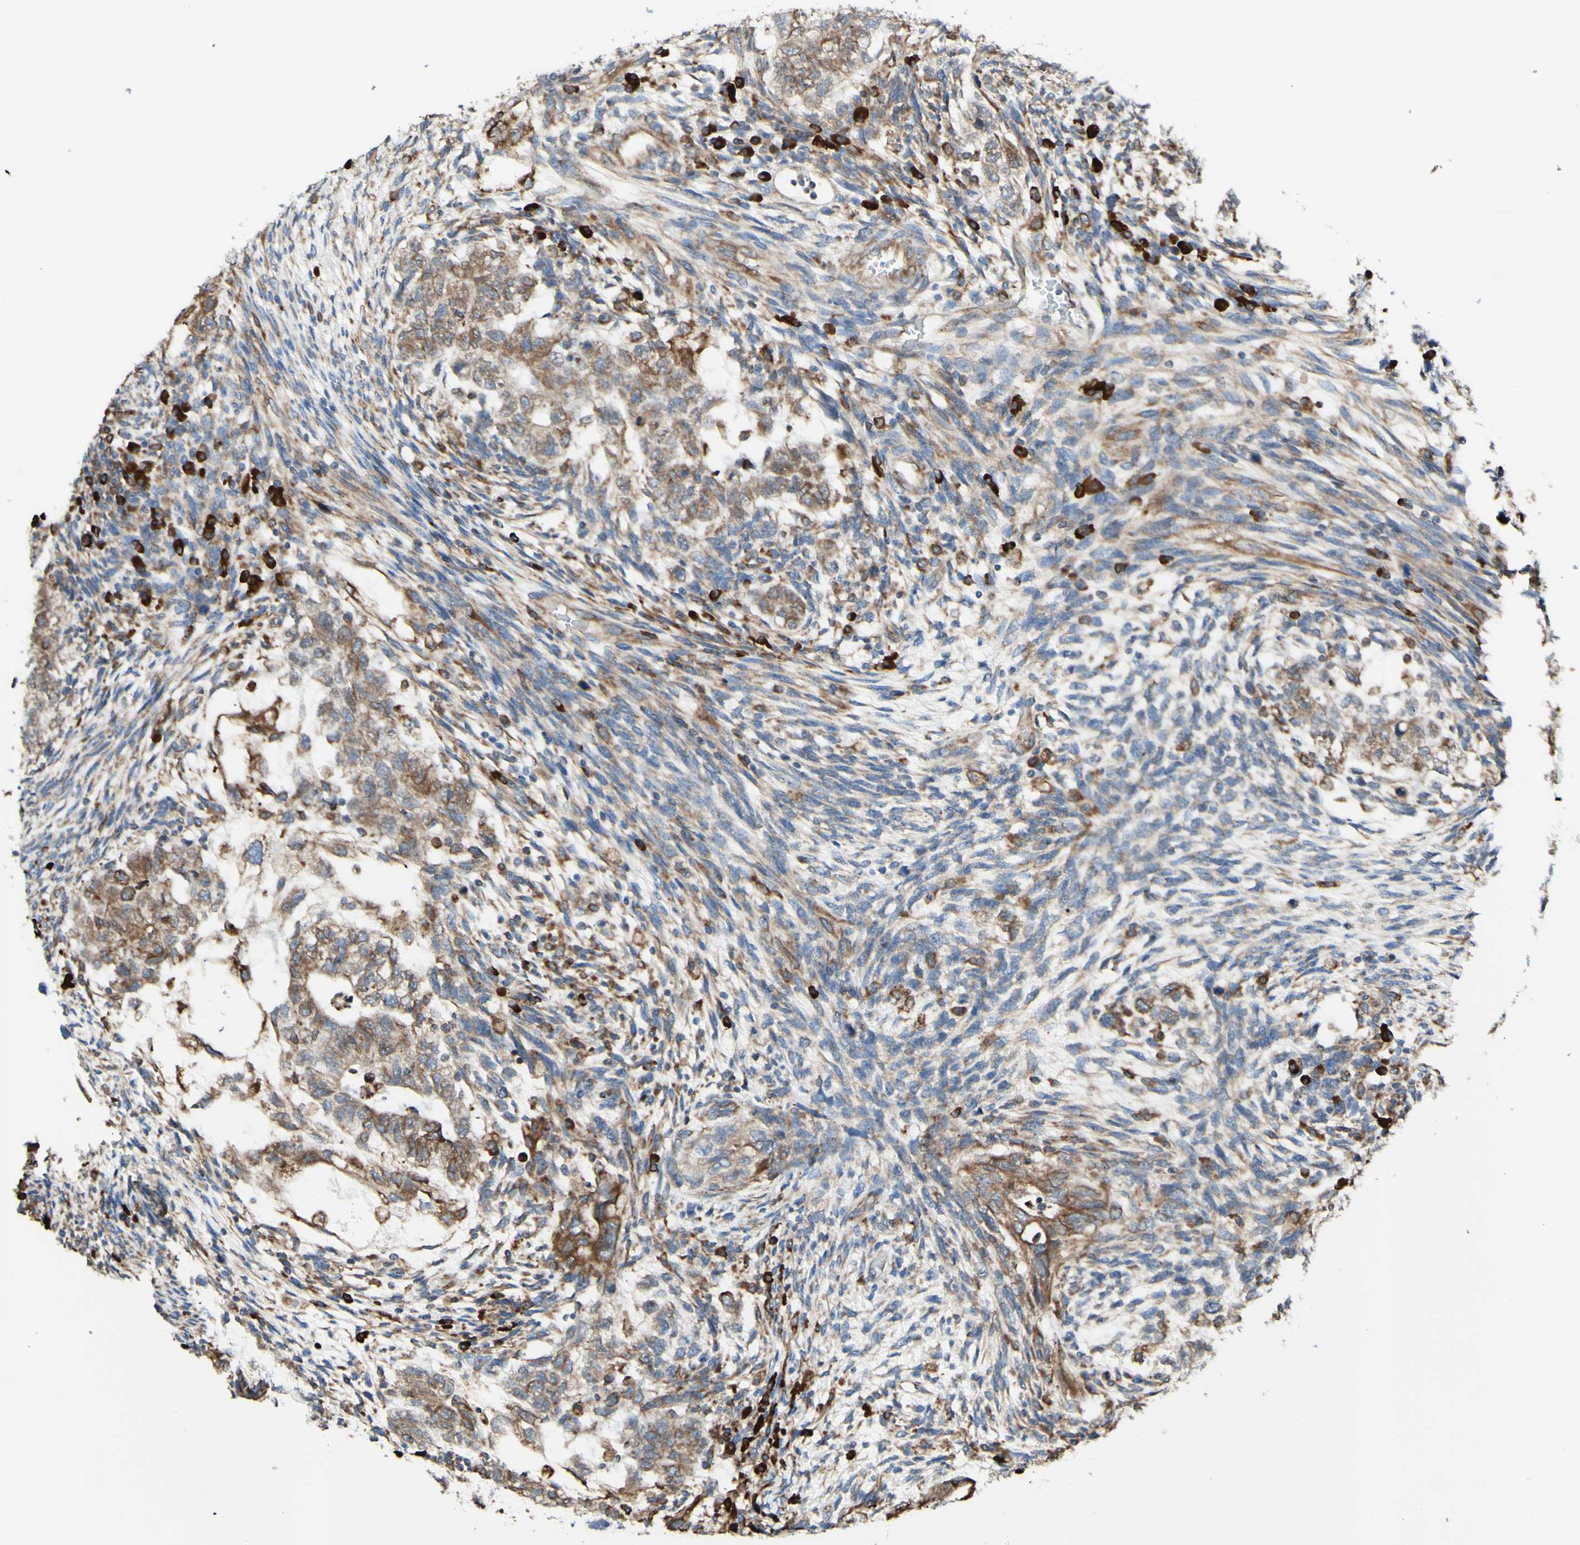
{"staining": {"intensity": "moderate", "quantity": "25%-75%", "location": "cytoplasmic/membranous"}, "tissue": "testis cancer", "cell_type": "Tumor cells", "image_type": "cancer", "snomed": [{"axis": "morphology", "description": "Normal tissue, NOS"}, {"axis": "morphology", "description": "Carcinoma, Embryonal, NOS"}, {"axis": "topography", "description": "Testis"}], "caption": "Protein expression analysis of testis cancer shows moderate cytoplasmic/membranous expression in about 25%-75% of tumor cells. The staining was performed using DAB to visualize the protein expression in brown, while the nuclei were stained in blue with hematoxylin (Magnification: 20x).", "gene": "DNAJB11", "patient": {"sex": "male", "age": 36}}